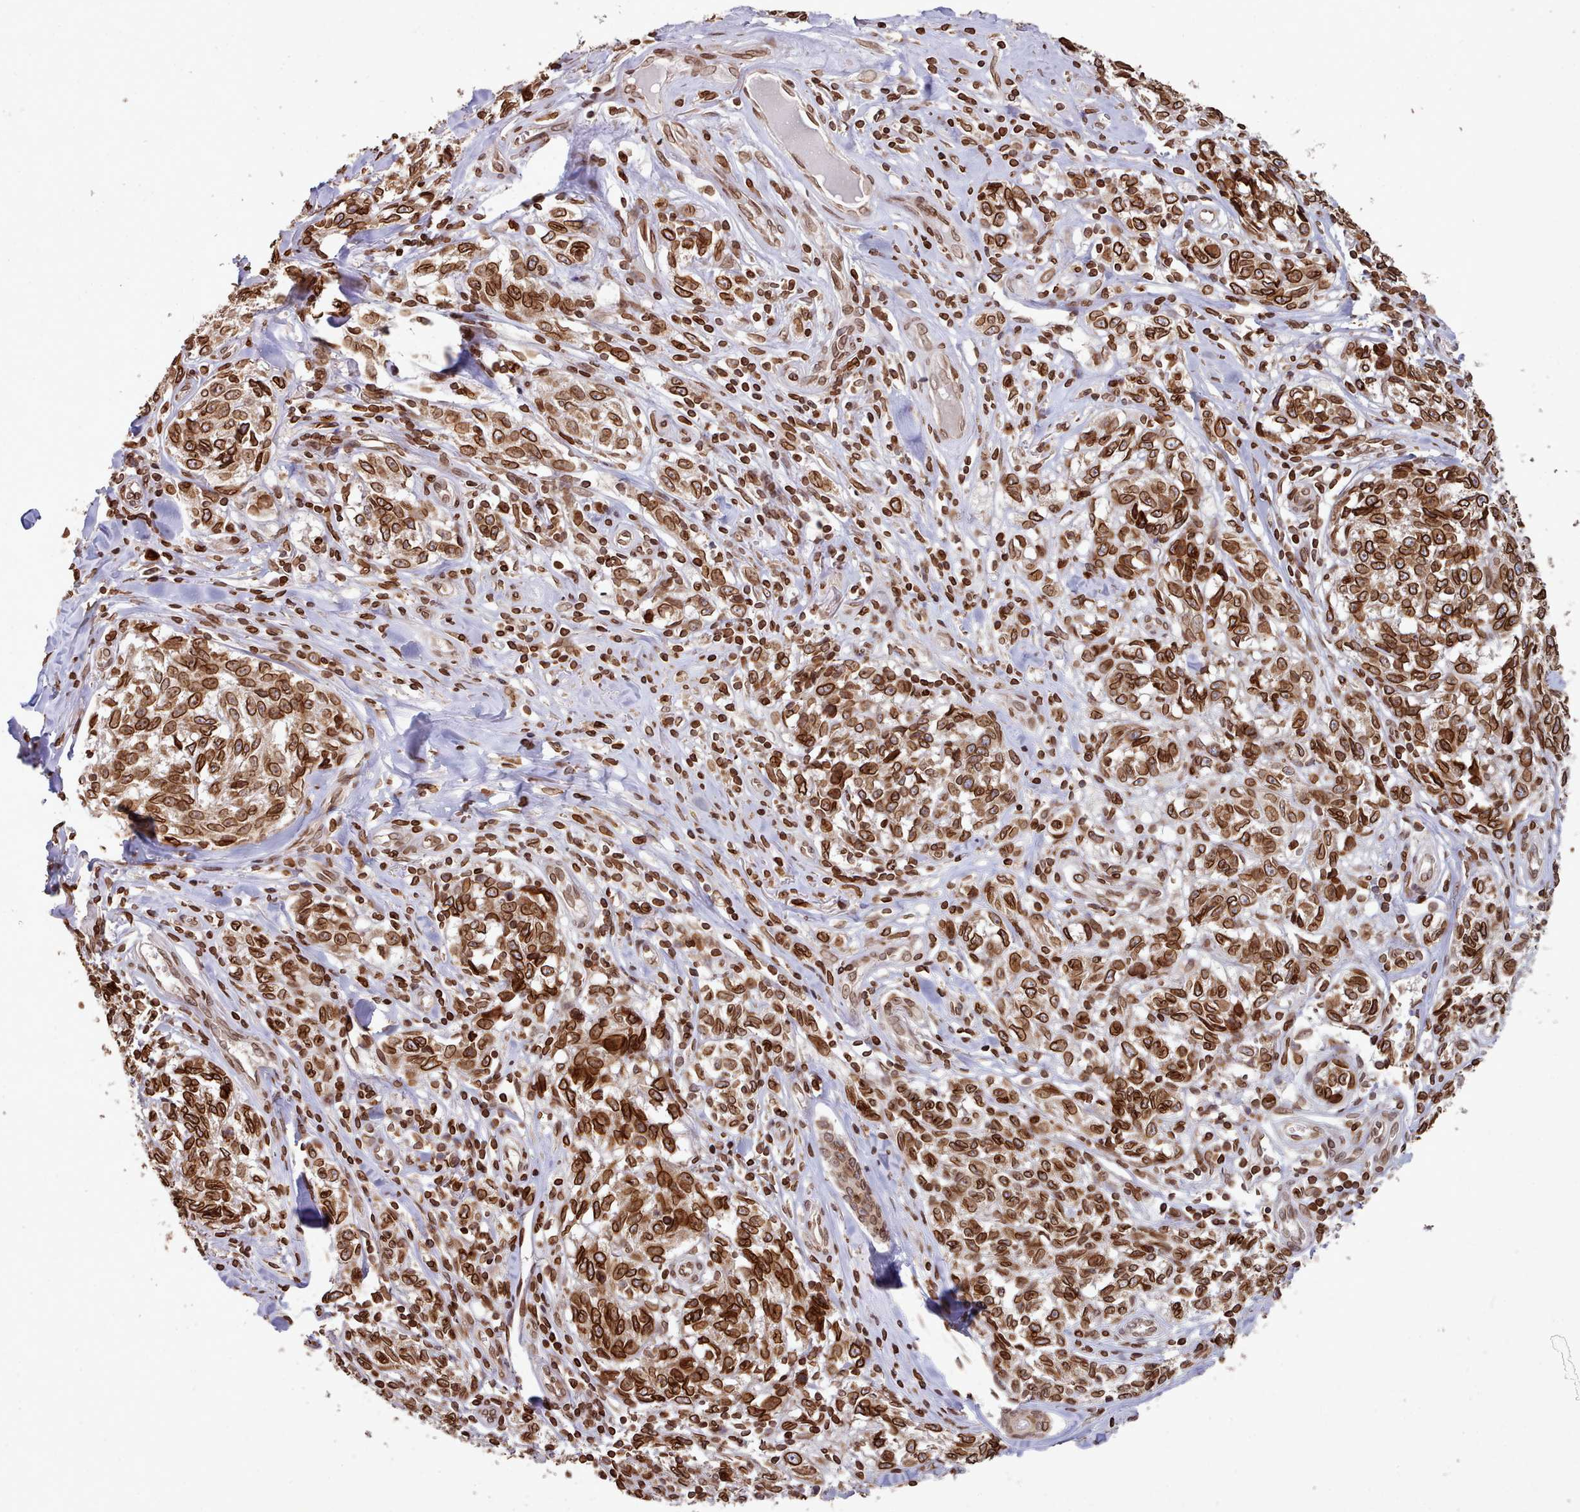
{"staining": {"intensity": "strong", "quantity": ">75%", "location": "cytoplasmic/membranous,nuclear"}, "tissue": "melanoma", "cell_type": "Tumor cells", "image_type": "cancer", "snomed": [{"axis": "morphology", "description": "Normal tissue, NOS"}, {"axis": "morphology", "description": "Malignant melanoma, NOS"}, {"axis": "topography", "description": "Skin"}], "caption": "Immunohistochemical staining of malignant melanoma exhibits high levels of strong cytoplasmic/membranous and nuclear positivity in about >75% of tumor cells. Nuclei are stained in blue.", "gene": "TOR1AIP1", "patient": {"sex": "female", "age": 64}}